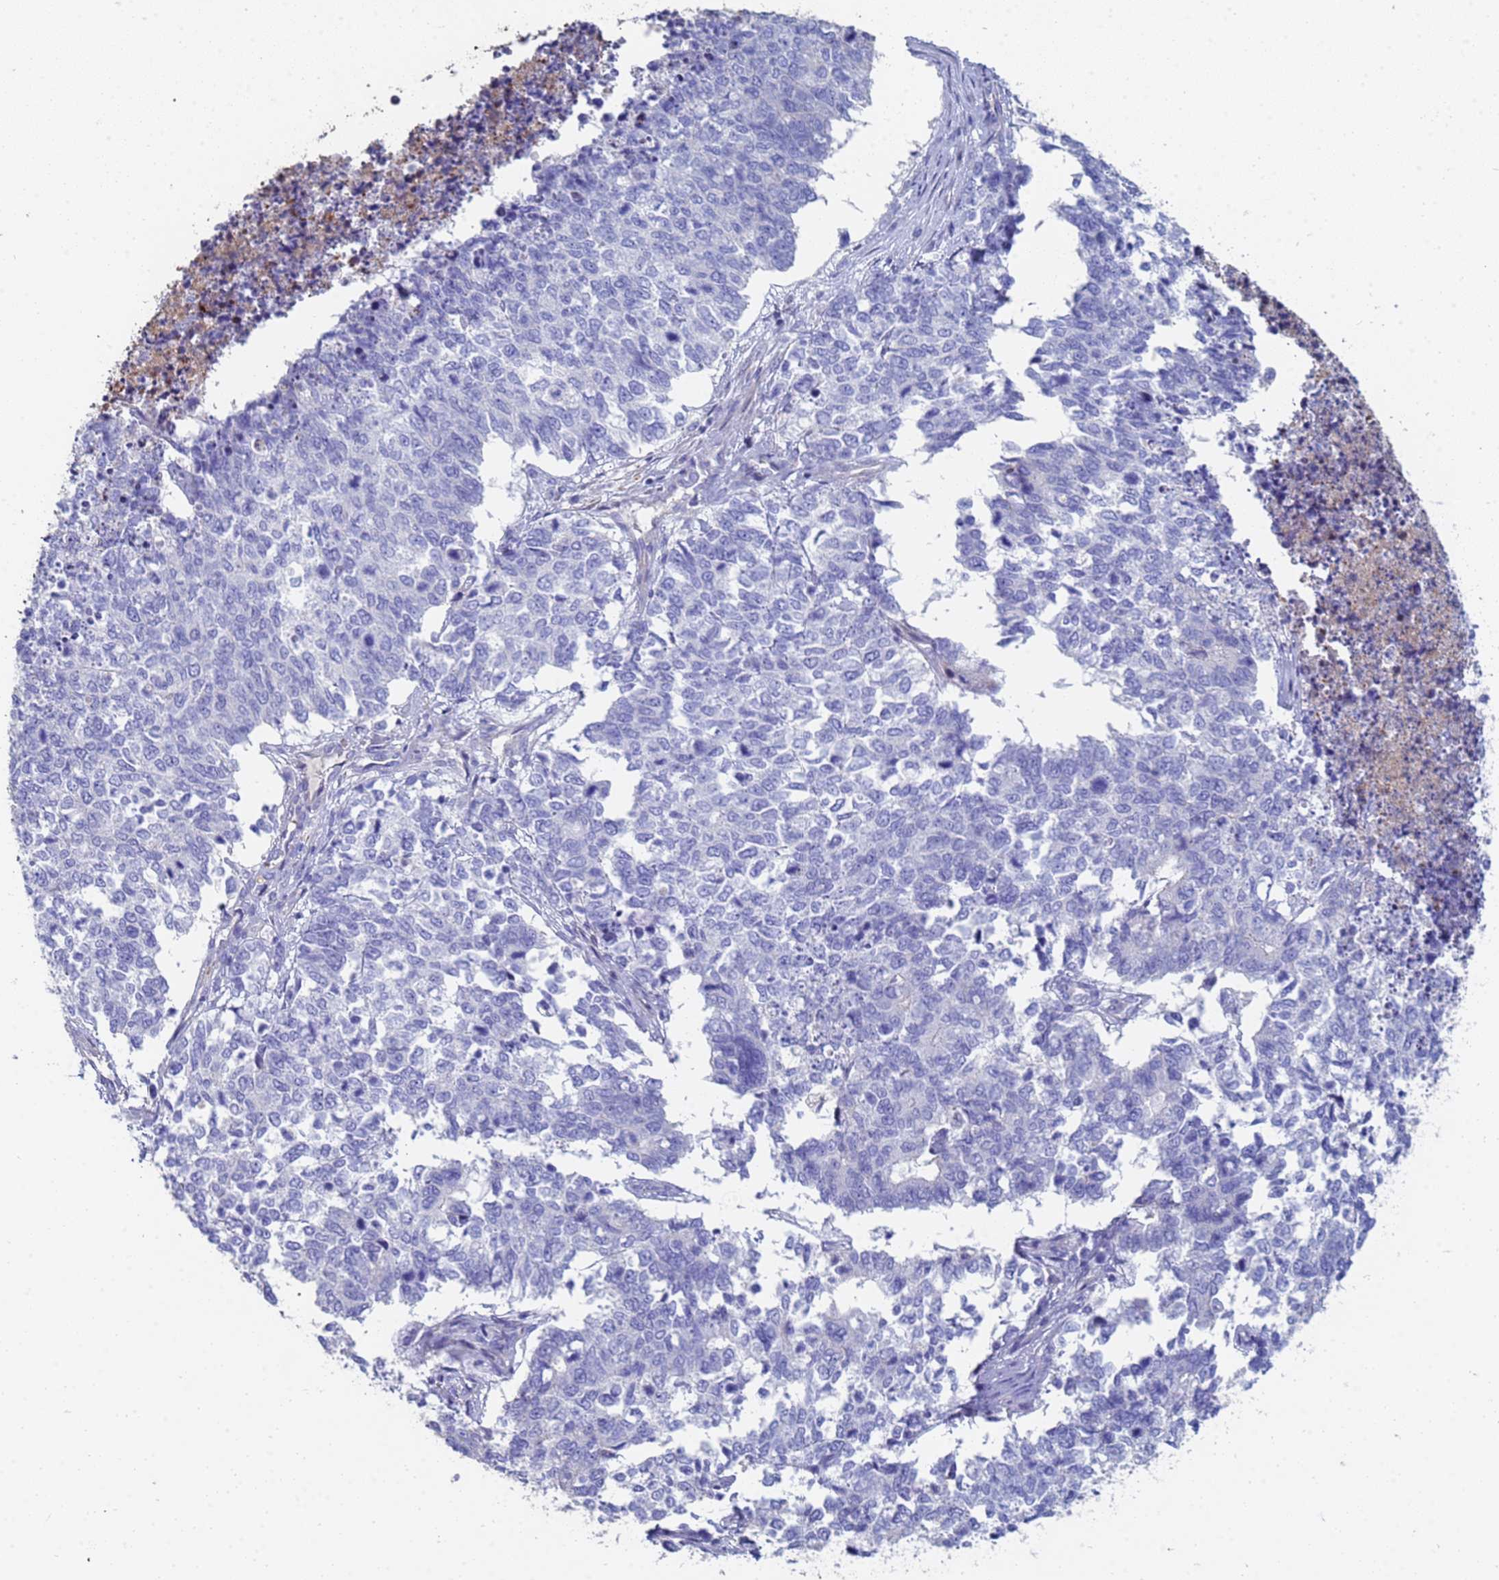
{"staining": {"intensity": "negative", "quantity": "none", "location": "none"}, "tissue": "cervical cancer", "cell_type": "Tumor cells", "image_type": "cancer", "snomed": [{"axis": "morphology", "description": "Squamous cell carcinoma, NOS"}, {"axis": "topography", "description": "Cervix"}], "caption": "Tumor cells are negative for brown protein staining in cervical cancer (squamous cell carcinoma).", "gene": "ABCA8", "patient": {"sex": "female", "age": 63}}